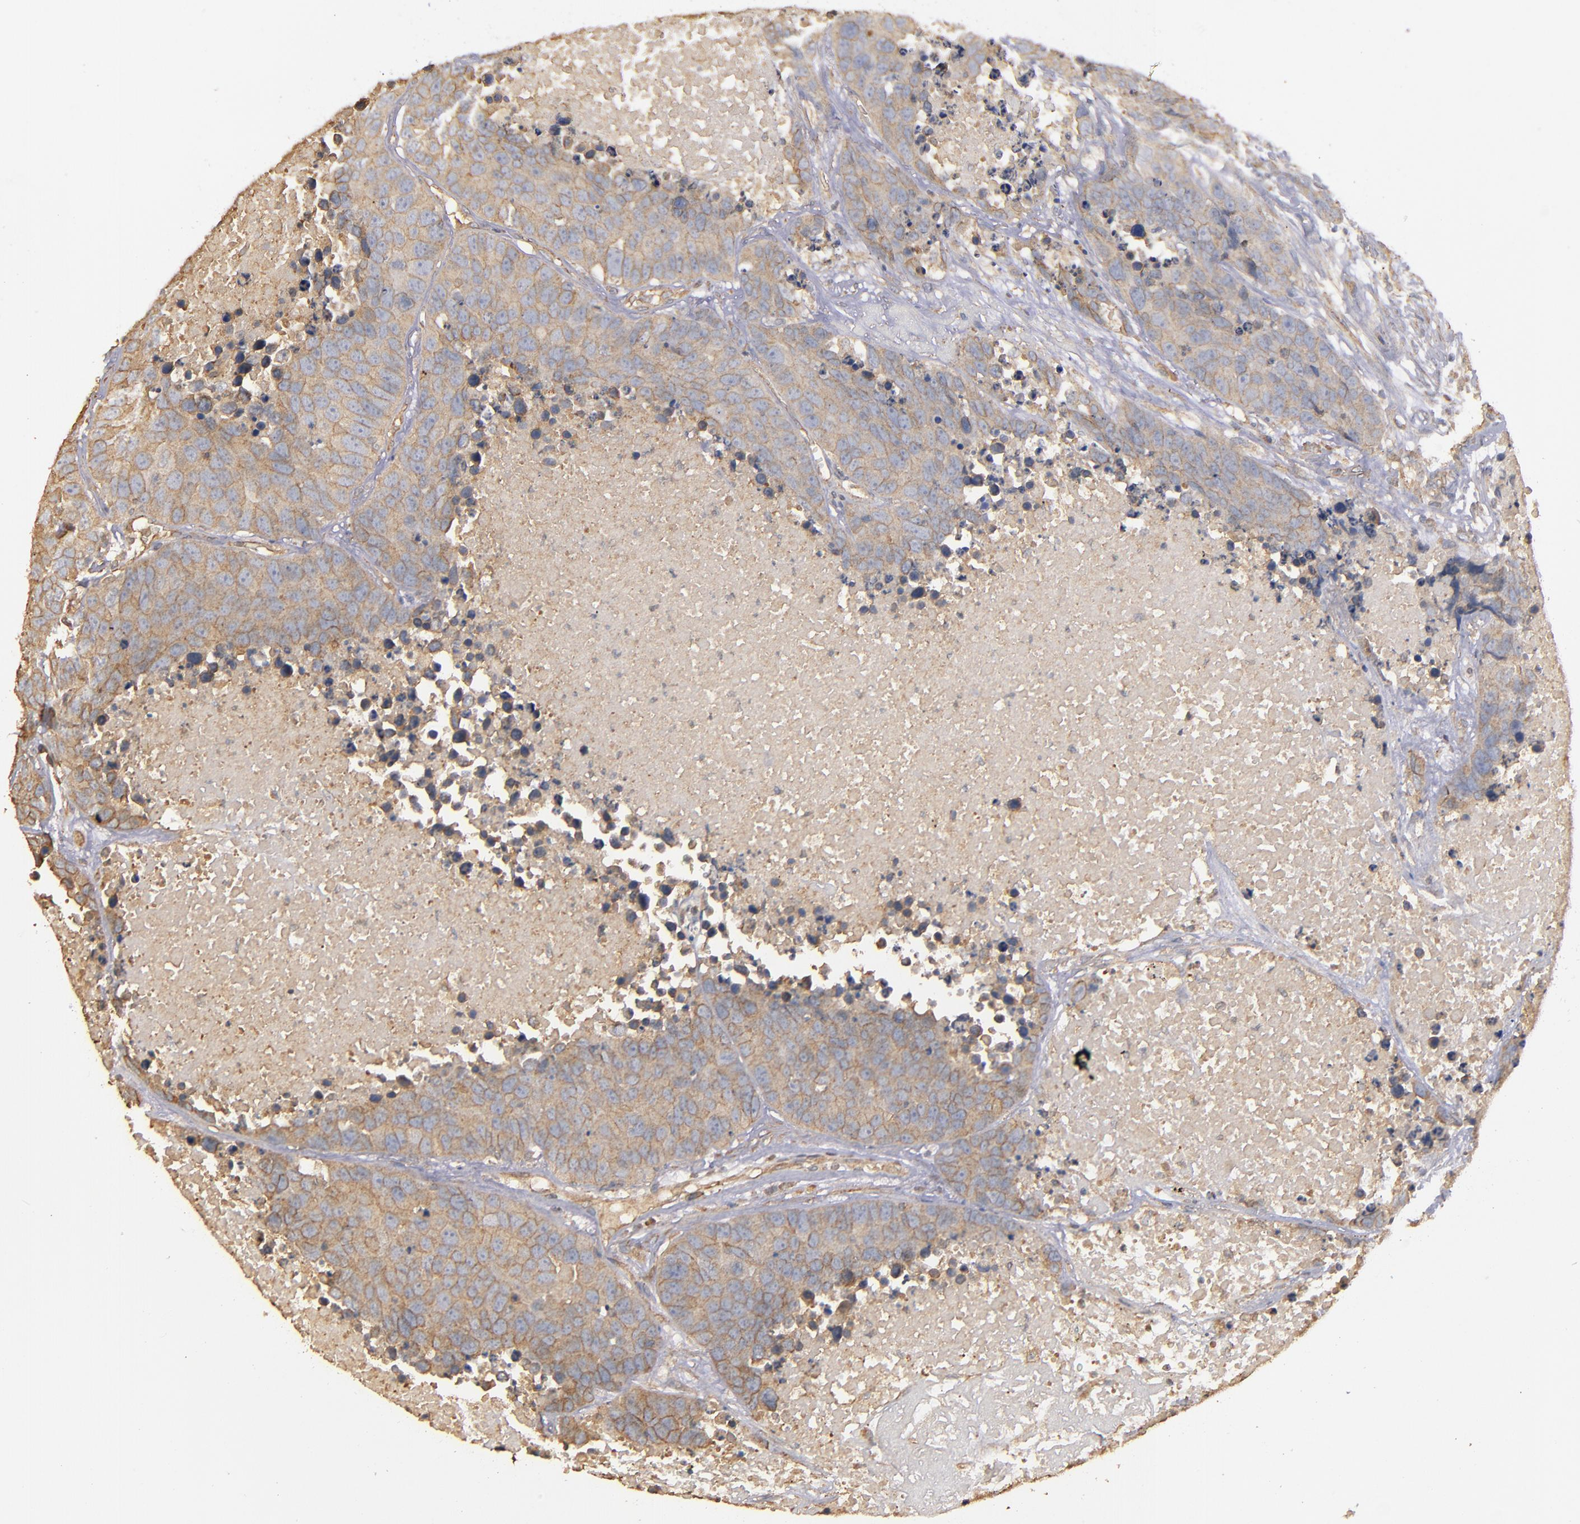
{"staining": {"intensity": "weak", "quantity": ">75%", "location": "cytoplasmic/membranous"}, "tissue": "carcinoid", "cell_type": "Tumor cells", "image_type": "cancer", "snomed": [{"axis": "morphology", "description": "Carcinoid, malignant, NOS"}, {"axis": "topography", "description": "Lung"}], "caption": "Carcinoid tissue reveals weak cytoplasmic/membranous positivity in approximately >75% of tumor cells Using DAB (3,3'-diaminobenzidine) (brown) and hematoxylin (blue) stains, captured at high magnification using brightfield microscopy.", "gene": "DMD", "patient": {"sex": "male", "age": 60}}